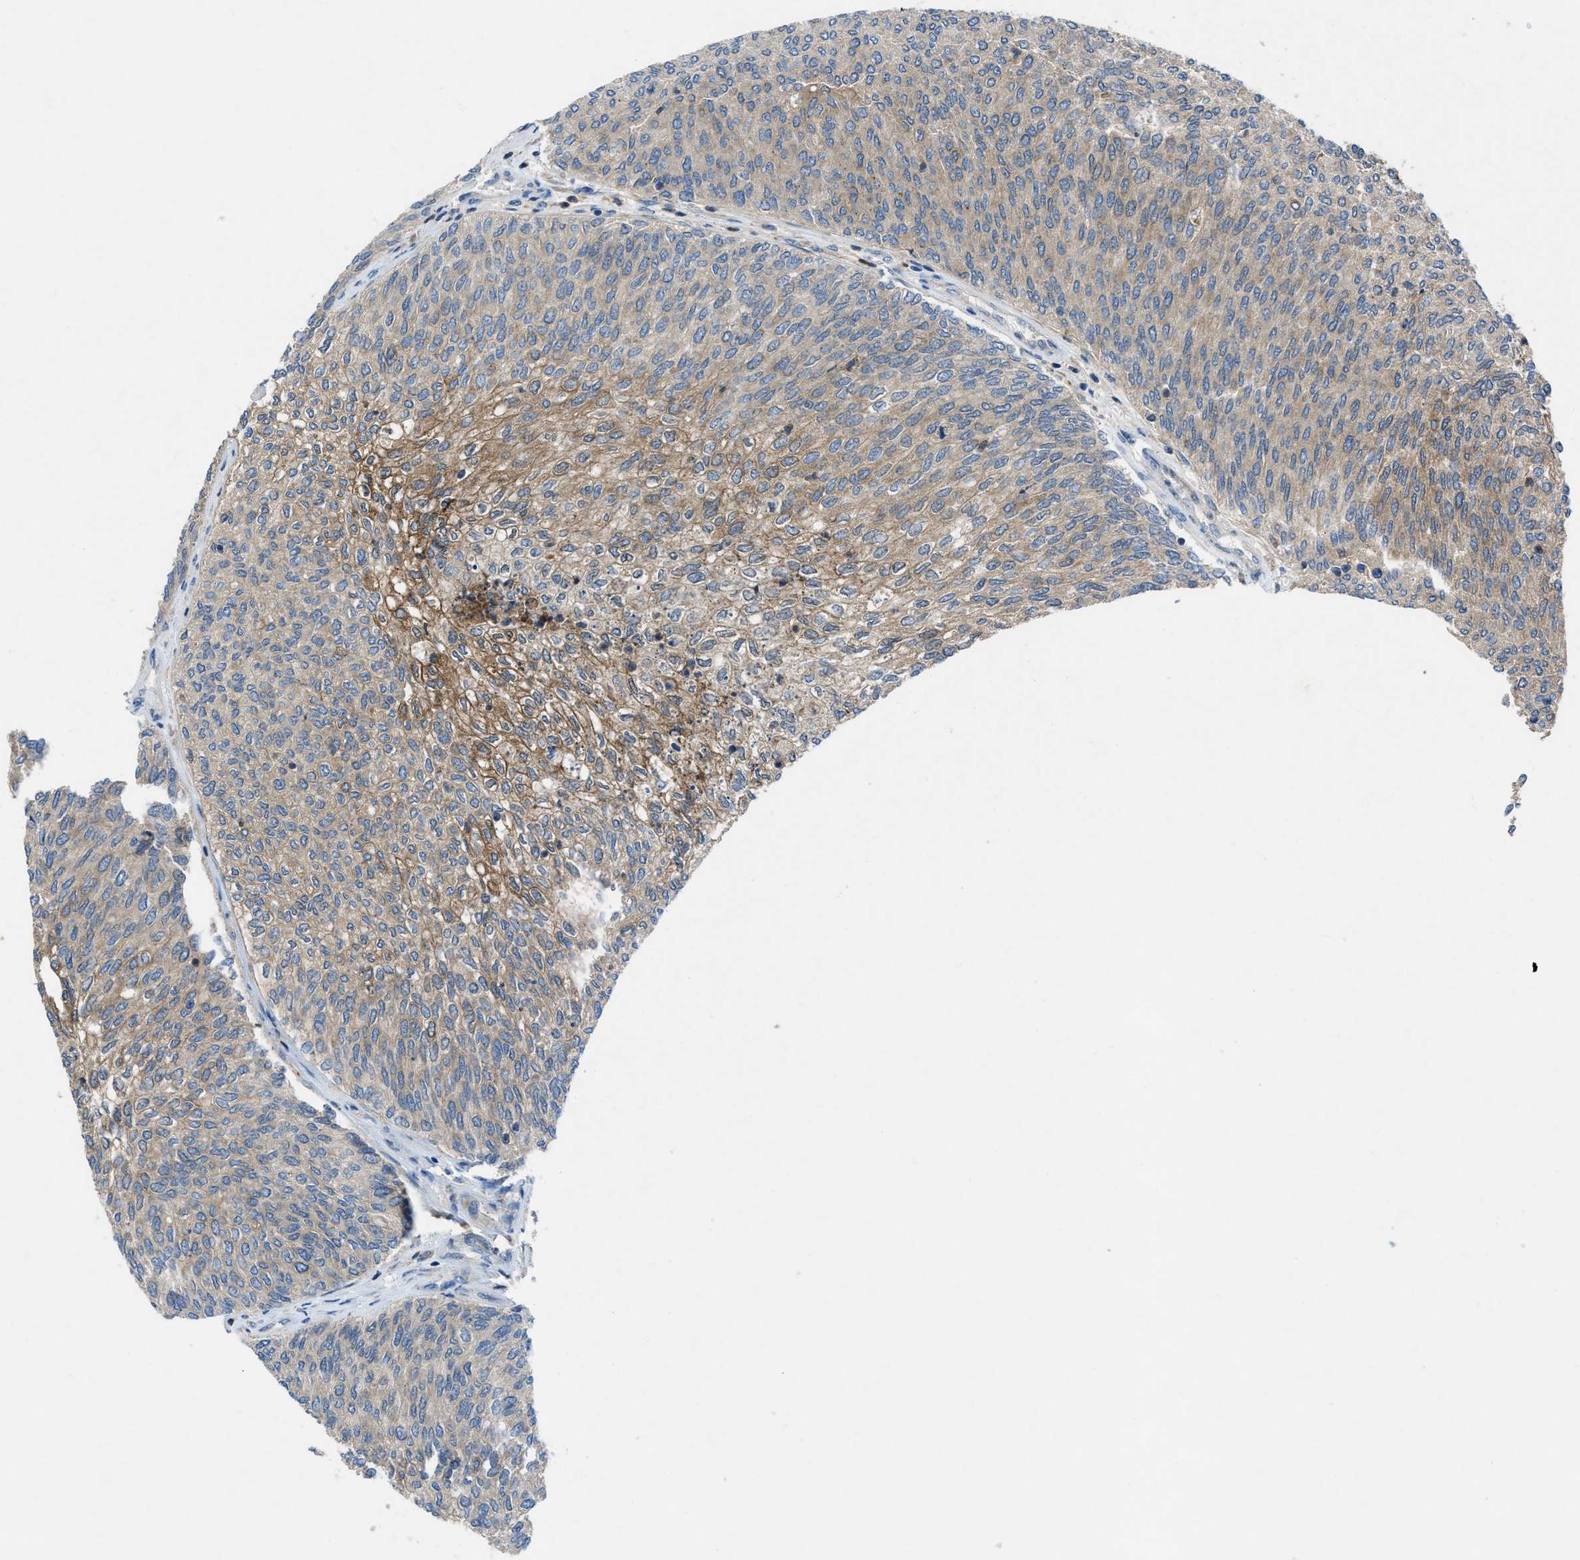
{"staining": {"intensity": "moderate", "quantity": ">75%", "location": "cytoplasmic/membranous"}, "tissue": "urothelial cancer", "cell_type": "Tumor cells", "image_type": "cancer", "snomed": [{"axis": "morphology", "description": "Urothelial carcinoma, Low grade"}, {"axis": "topography", "description": "Urinary bladder"}], "caption": "This micrograph shows immunohistochemistry (IHC) staining of human urothelial carcinoma (low-grade), with medium moderate cytoplasmic/membranous staining in approximately >75% of tumor cells.", "gene": "MAP3K20", "patient": {"sex": "female", "age": 79}}